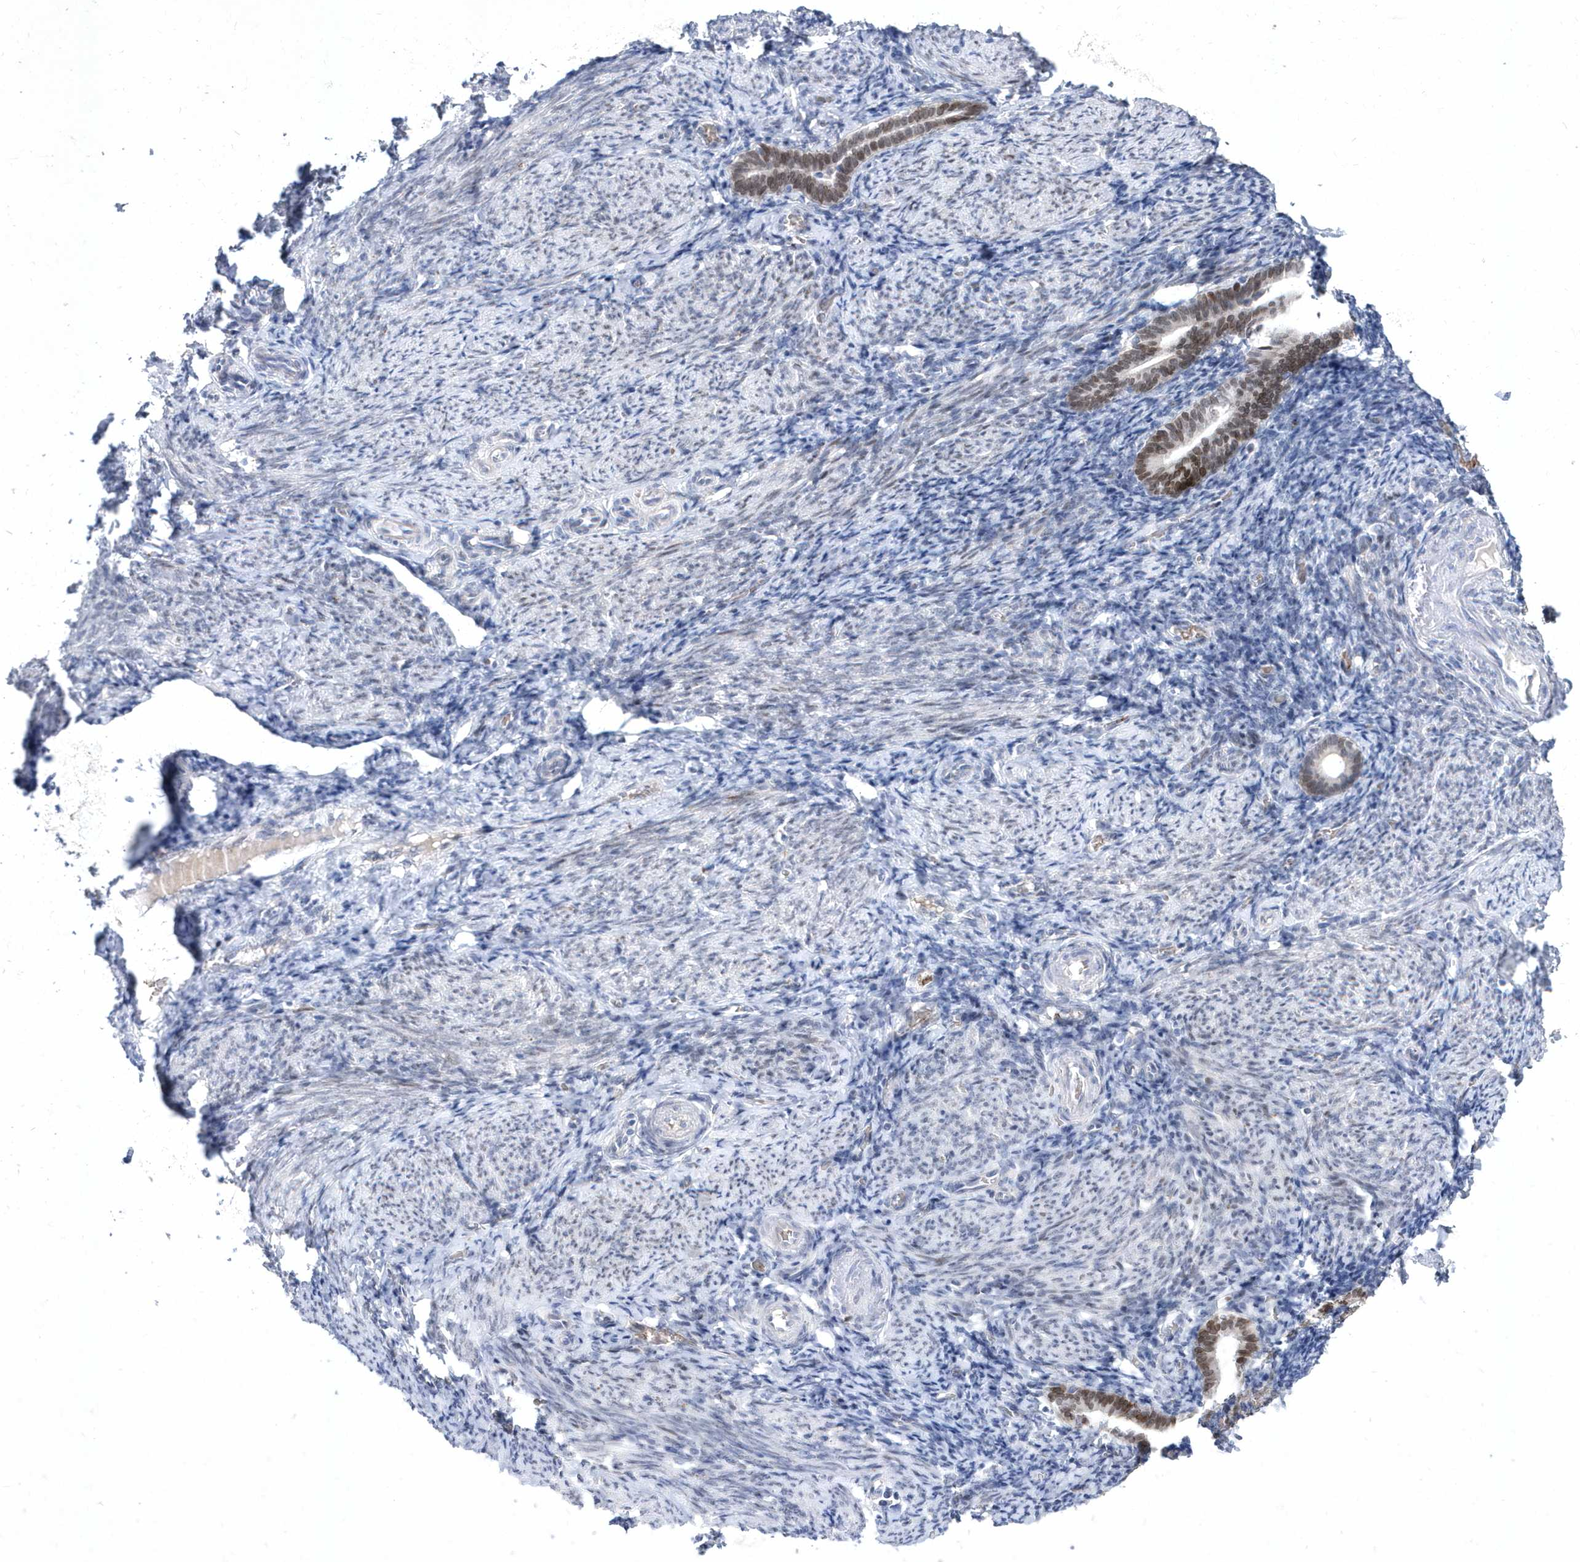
{"staining": {"intensity": "negative", "quantity": "none", "location": "none"}, "tissue": "endometrium", "cell_type": "Cells in endometrial stroma", "image_type": "normal", "snomed": [{"axis": "morphology", "description": "Normal tissue, NOS"}, {"axis": "topography", "description": "Endometrium"}], "caption": "High magnification brightfield microscopy of benign endometrium stained with DAB (brown) and counterstained with hematoxylin (blue): cells in endometrial stroma show no significant expression. (Brightfield microscopy of DAB immunohistochemistry at high magnification).", "gene": "ZNF875", "patient": {"sex": "female", "age": 51}}